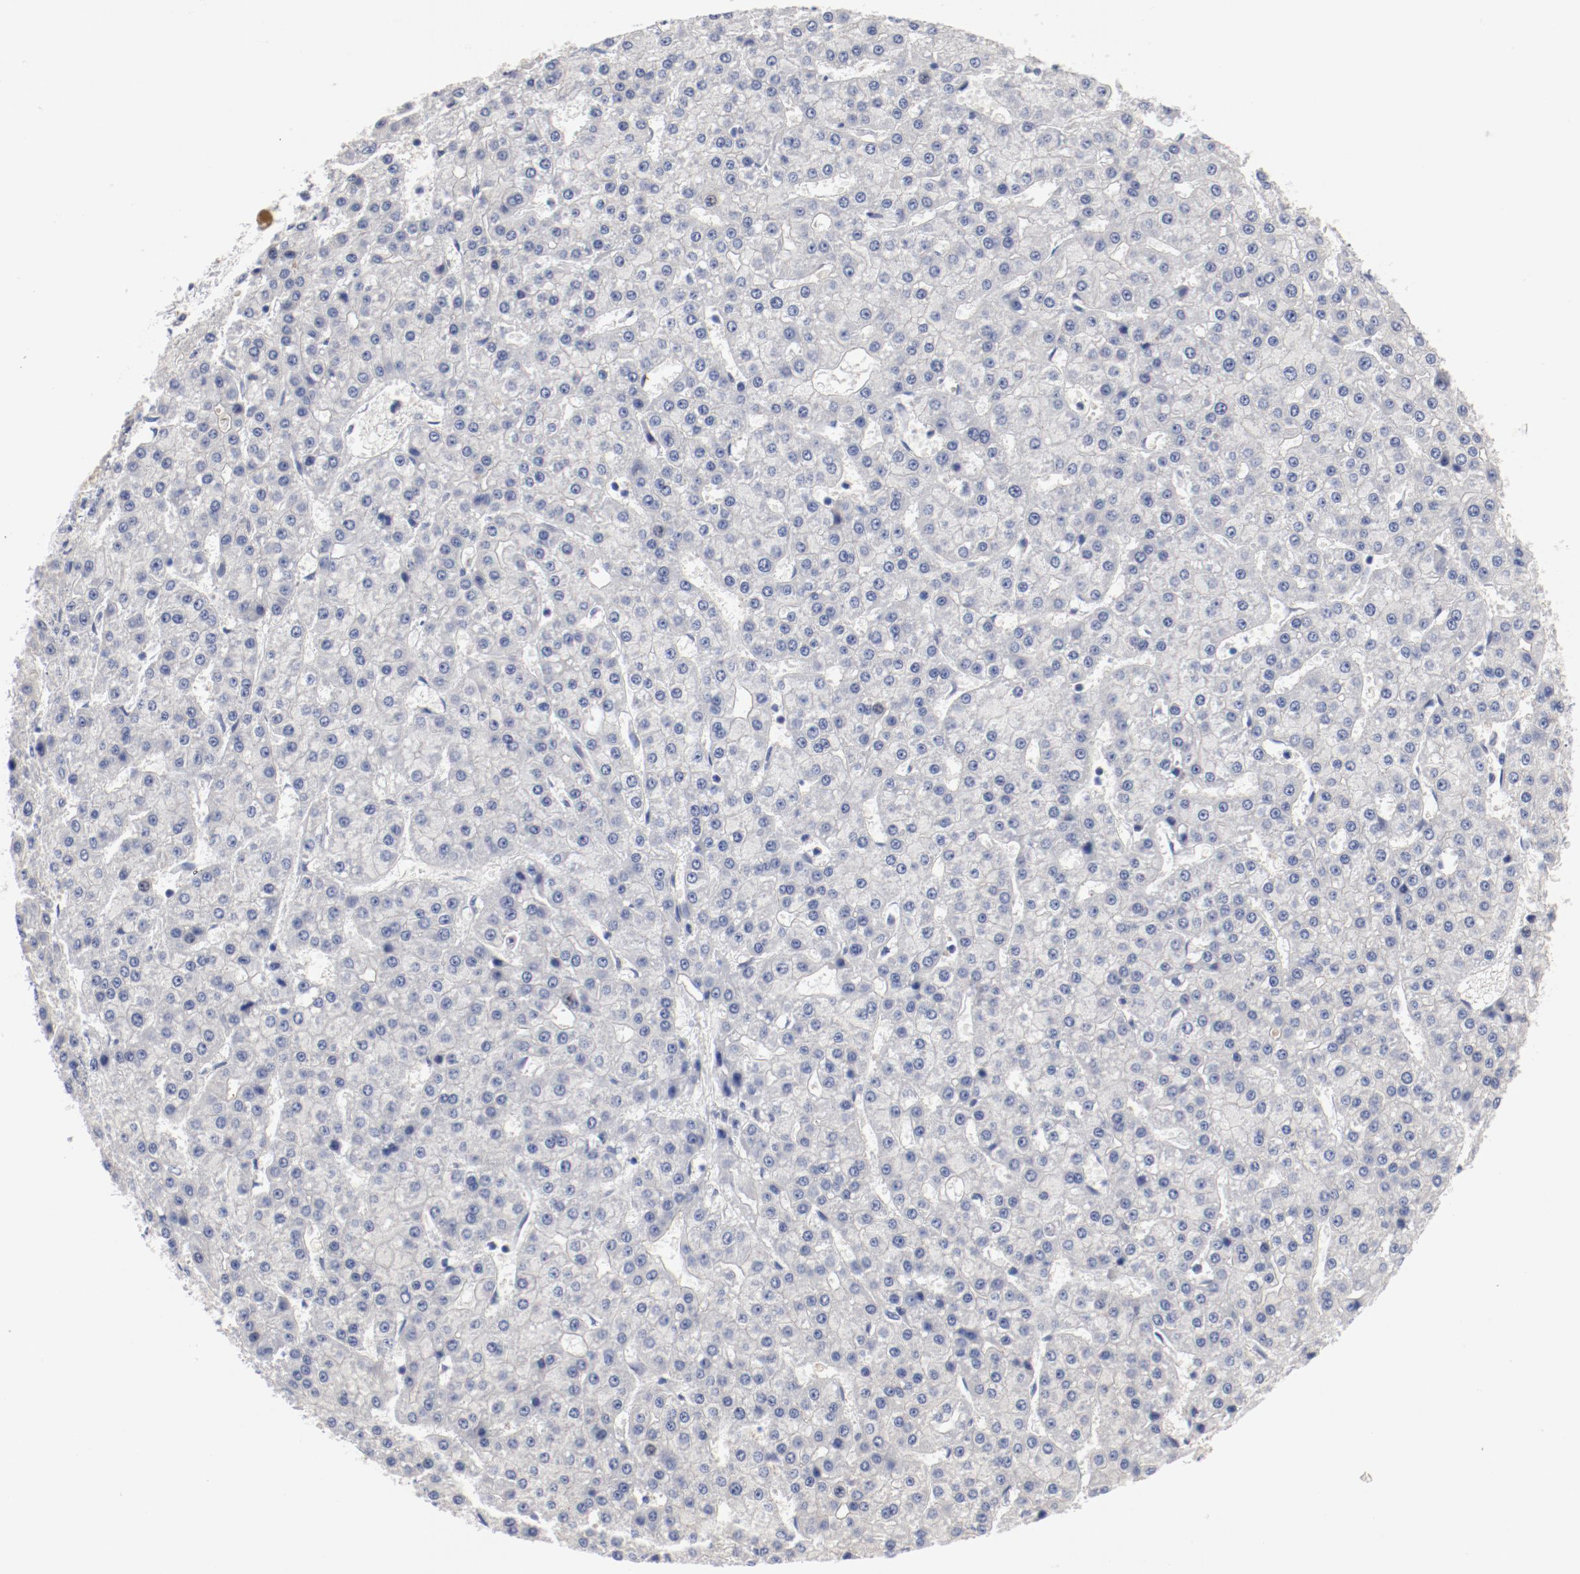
{"staining": {"intensity": "negative", "quantity": "none", "location": "none"}, "tissue": "liver cancer", "cell_type": "Tumor cells", "image_type": "cancer", "snomed": [{"axis": "morphology", "description": "Carcinoma, Hepatocellular, NOS"}, {"axis": "topography", "description": "Liver"}], "caption": "DAB (3,3'-diaminobenzidine) immunohistochemical staining of liver hepatocellular carcinoma displays no significant expression in tumor cells.", "gene": "GPR143", "patient": {"sex": "male", "age": 47}}